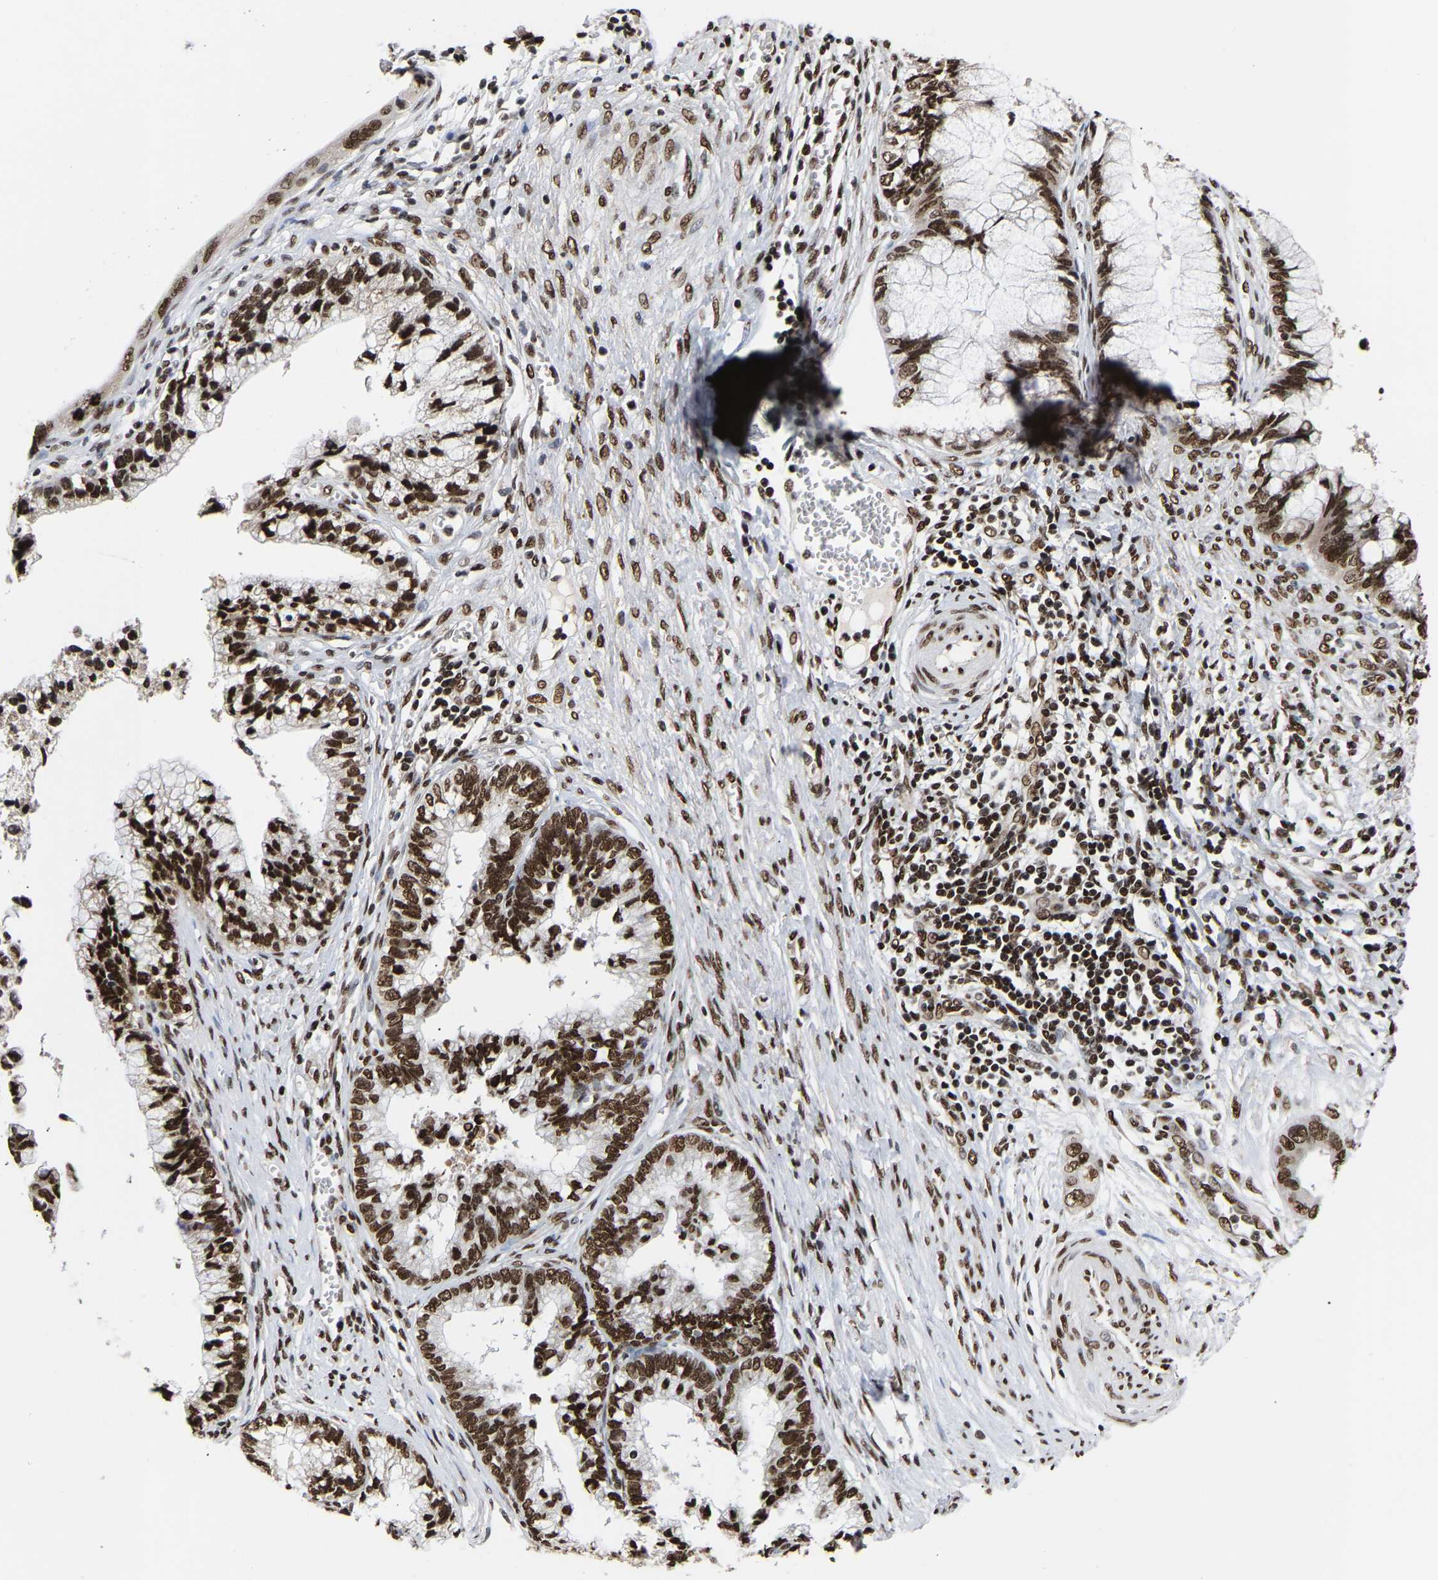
{"staining": {"intensity": "strong", "quantity": ">75%", "location": "nuclear"}, "tissue": "cervical cancer", "cell_type": "Tumor cells", "image_type": "cancer", "snomed": [{"axis": "morphology", "description": "Adenocarcinoma, NOS"}, {"axis": "topography", "description": "Cervix"}], "caption": "An IHC photomicrograph of neoplastic tissue is shown. Protein staining in brown highlights strong nuclear positivity in cervical cancer within tumor cells.", "gene": "PSIP1", "patient": {"sex": "female", "age": 44}}